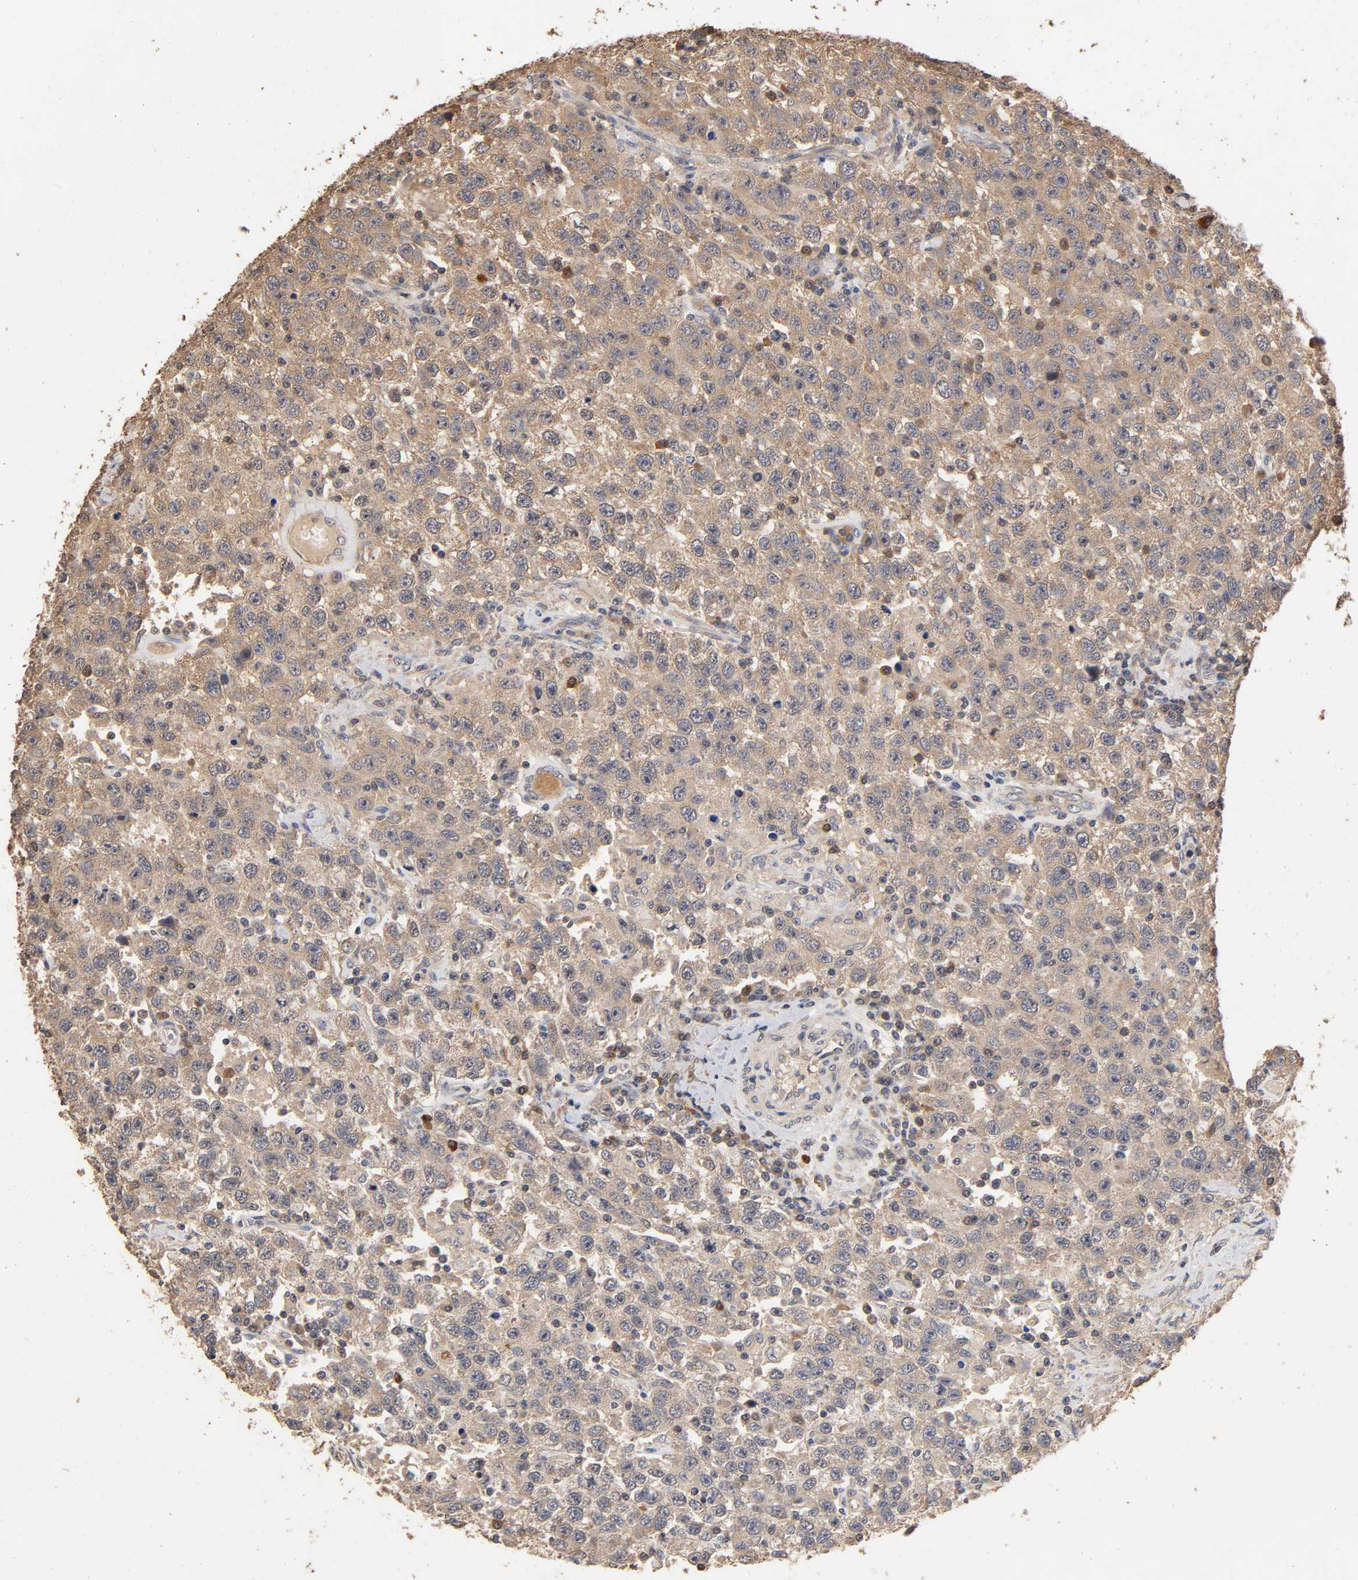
{"staining": {"intensity": "weak", "quantity": ">75%", "location": "cytoplasmic/membranous"}, "tissue": "testis cancer", "cell_type": "Tumor cells", "image_type": "cancer", "snomed": [{"axis": "morphology", "description": "Seminoma, NOS"}, {"axis": "topography", "description": "Testis"}], "caption": "Tumor cells exhibit weak cytoplasmic/membranous staining in approximately >75% of cells in testis cancer (seminoma).", "gene": "ARHGEF7", "patient": {"sex": "male", "age": 41}}